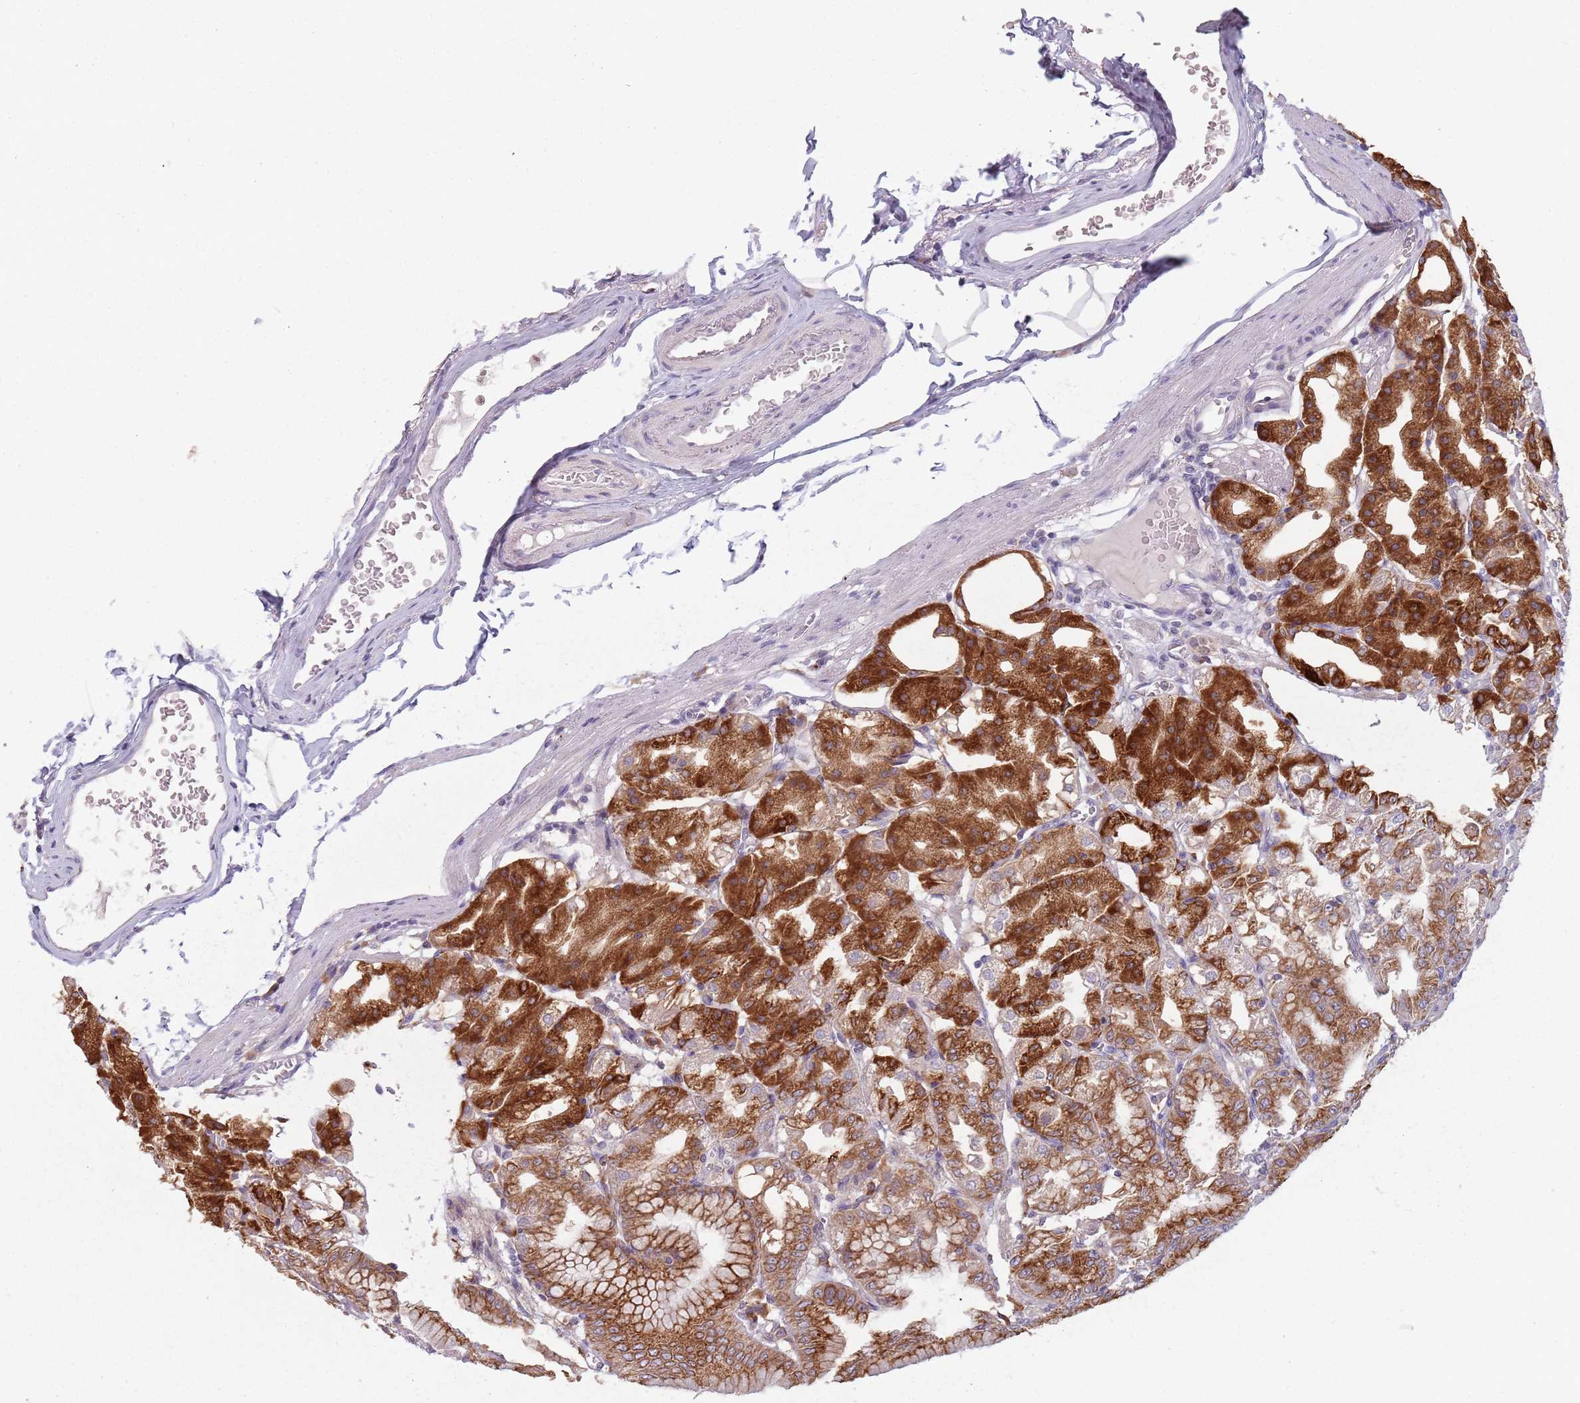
{"staining": {"intensity": "strong", "quantity": "25%-75%", "location": "cytoplasmic/membranous"}, "tissue": "stomach", "cell_type": "Glandular cells", "image_type": "normal", "snomed": [{"axis": "morphology", "description": "Normal tissue, NOS"}, {"axis": "topography", "description": "Stomach, lower"}], "caption": "Strong cytoplasmic/membranous expression for a protein is appreciated in about 25%-75% of glandular cells of unremarkable stomach using IHC.", "gene": "RPS9", "patient": {"sex": "male", "age": 71}}